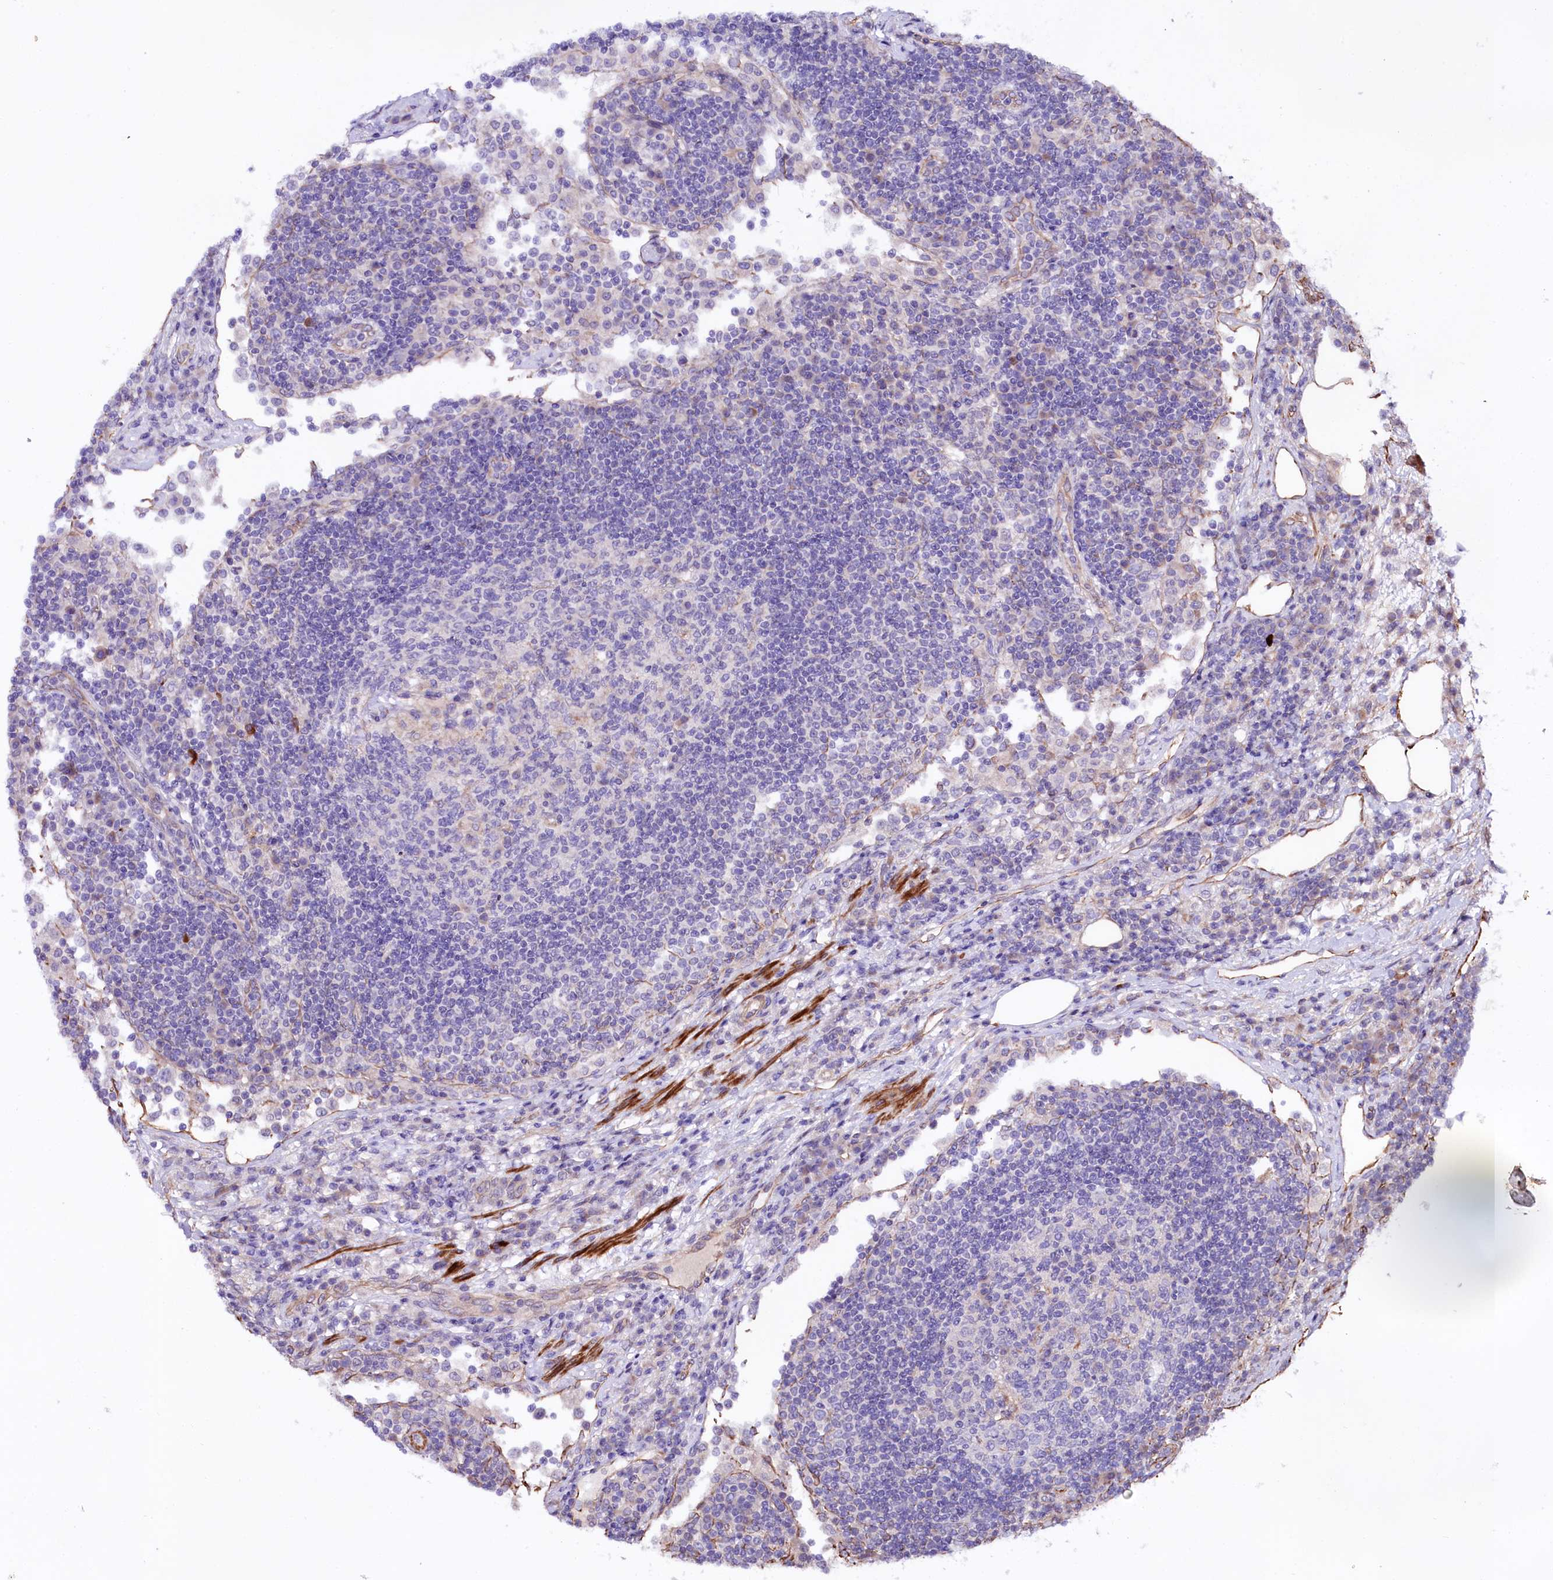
{"staining": {"intensity": "negative", "quantity": "none", "location": "none"}, "tissue": "lymph node", "cell_type": "Germinal center cells", "image_type": "normal", "snomed": [{"axis": "morphology", "description": "Normal tissue, NOS"}, {"axis": "topography", "description": "Lymph node"}], "caption": "Immunohistochemistry (IHC) micrograph of unremarkable human lymph node stained for a protein (brown), which reveals no staining in germinal center cells.", "gene": "SLC7A1", "patient": {"sex": "female", "age": 53}}